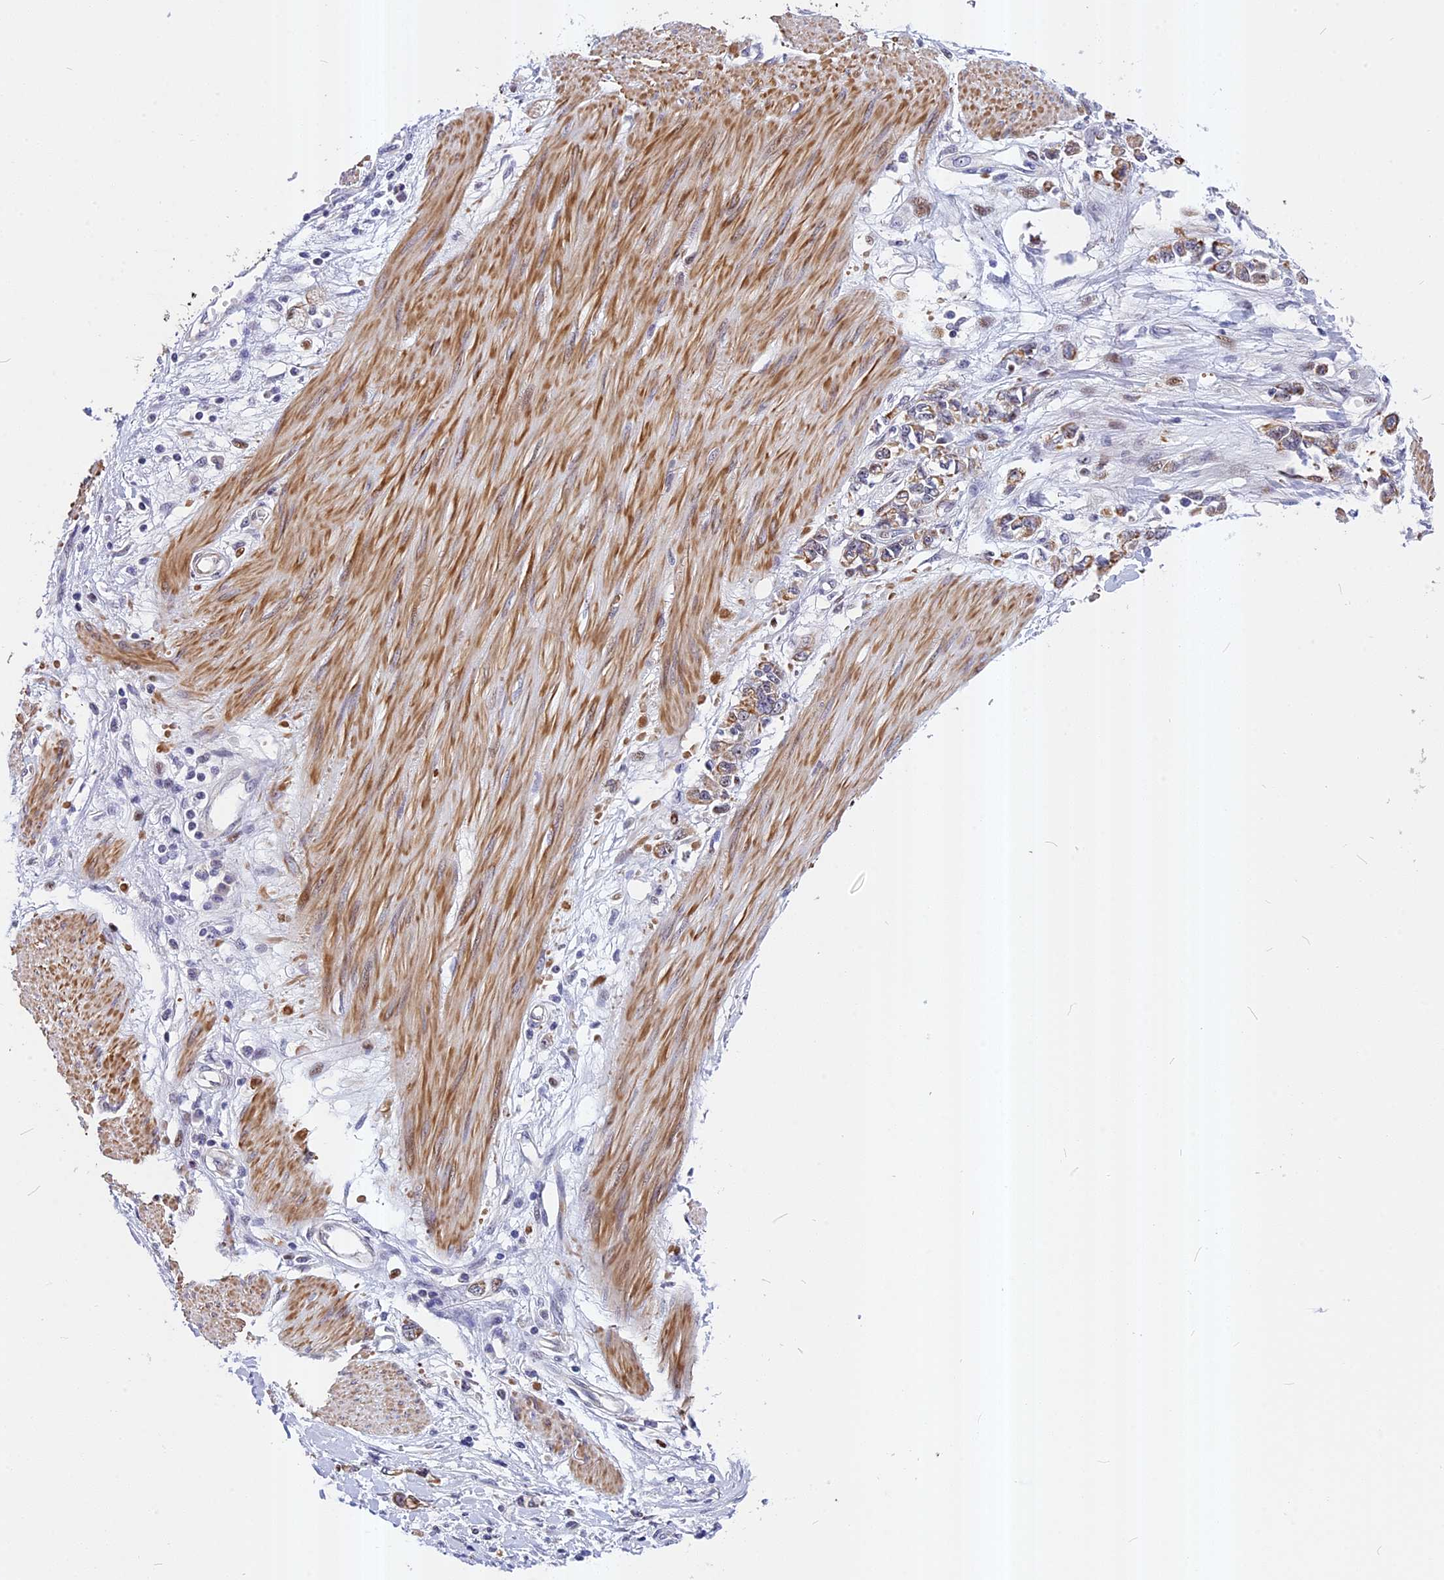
{"staining": {"intensity": "weak", "quantity": ">75%", "location": "cytoplasmic/membranous"}, "tissue": "stomach cancer", "cell_type": "Tumor cells", "image_type": "cancer", "snomed": [{"axis": "morphology", "description": "Adenocarcinoma, NOS"}, {"axis": "topography", "description": "Stomach"}], "caption": "Brown immunohistochemical staining in human stomach cancer reveals weak cytoplasmic/membranous positivity in approximately >75% of tumor cells.", "gene": "ANKRD34B", "patient": {"sex": "female", "age": 76}}